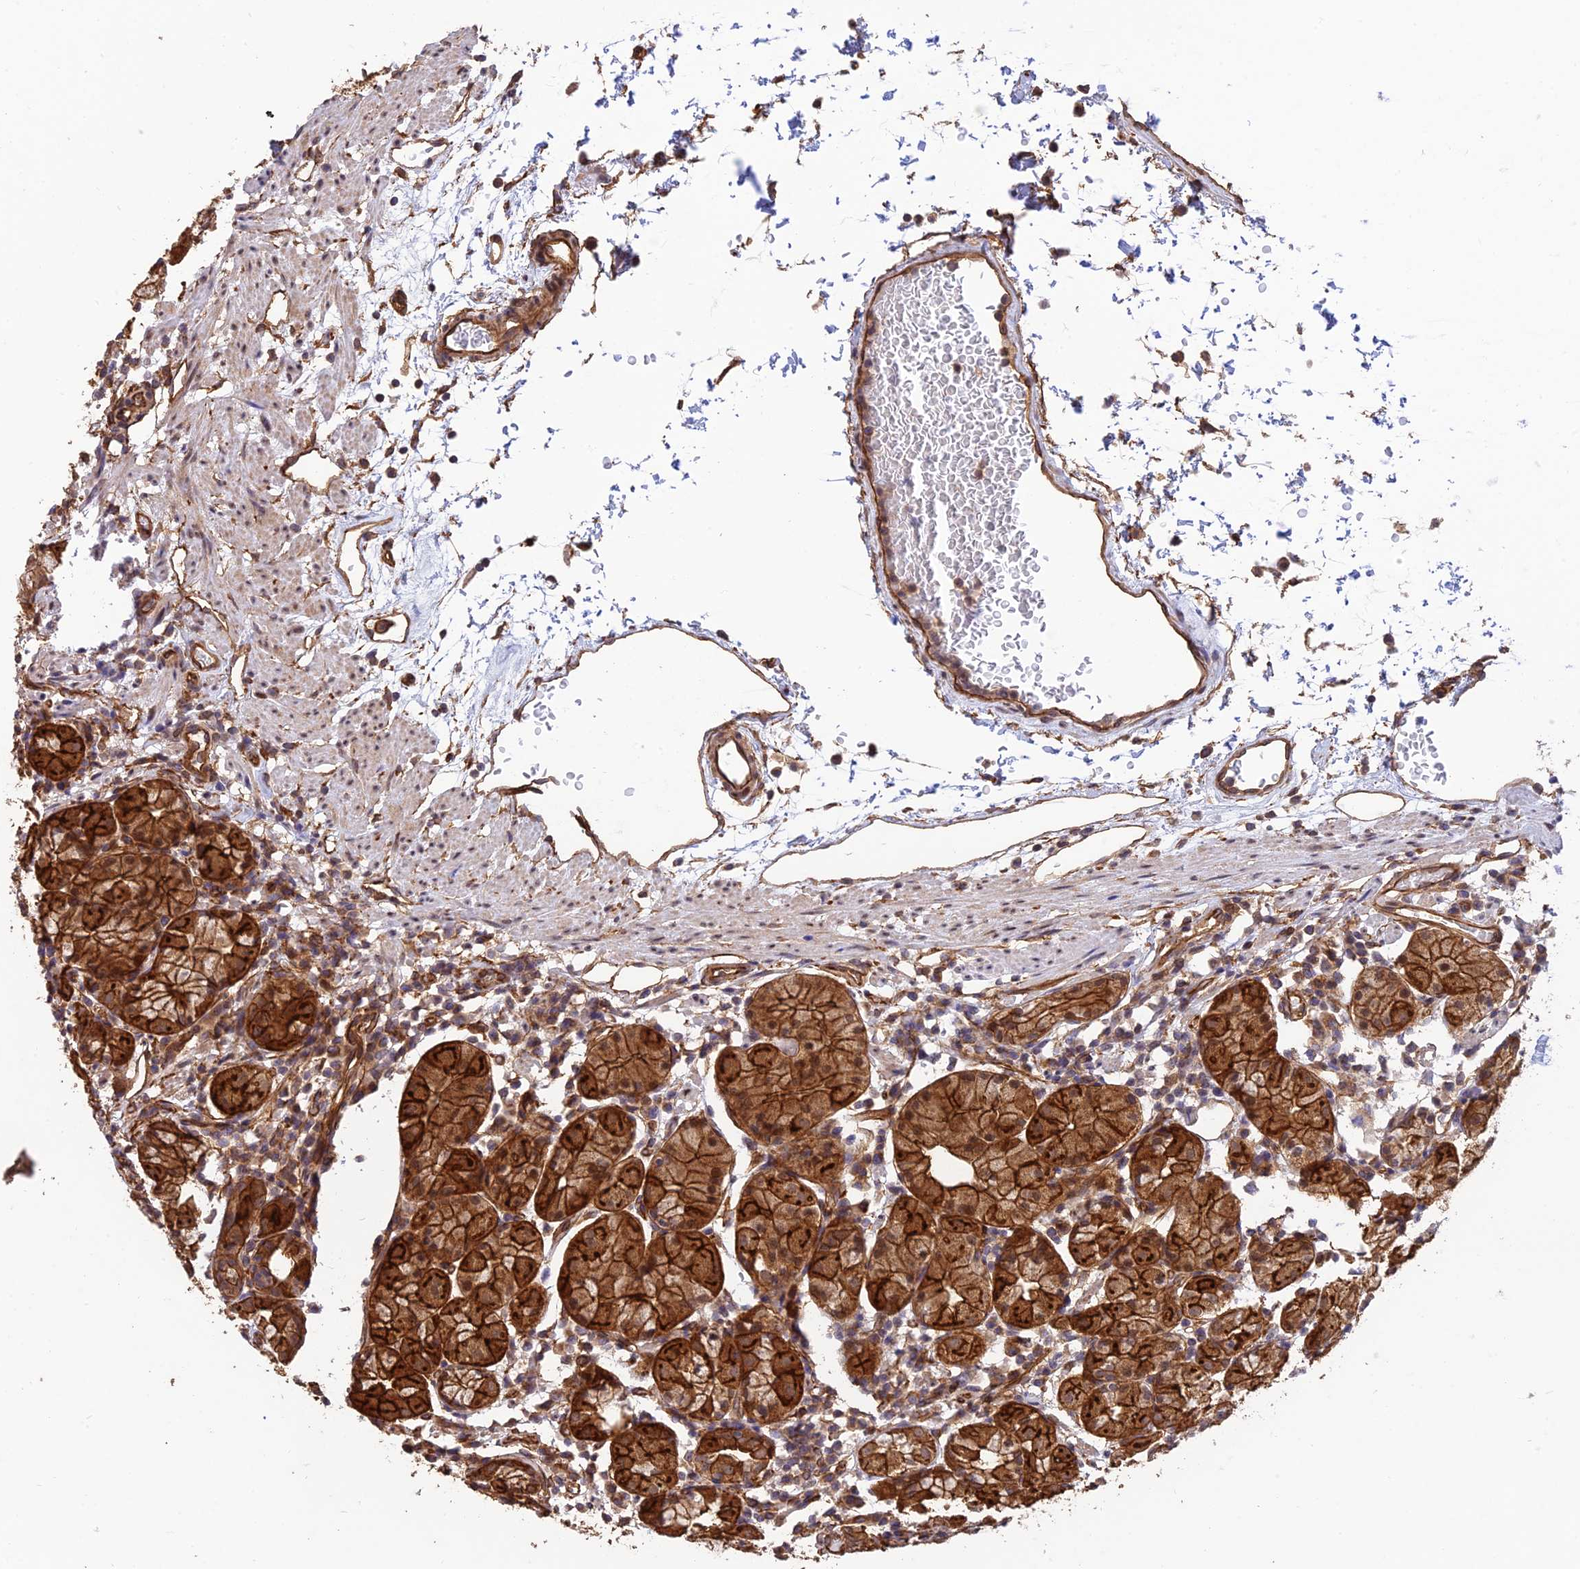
{"staining": {"intensity": "strong", "quantity": ">75%", "location": "cytoplasmic/membranous,nuclear"}, "tissue": "stomach", "cell_type": "Glandular cells", "image_type": "normal", "snomed": [{"axis": "morphology", "description": "Normal tissue, NOS"}, {"axis": "topography", "description": "Stomach"}, {"axis": "topography", "description": "Stomach, lower"}], "caption": "Protein staining of unremarkable stomach reveals strong cytoplasmic/membranous,nuclear positivity in approximately >75% of glandular cells. (brown staining indicates protein expression, while blue staining denotes nuclei).", "gene": "HOMER2", "patient": {"sex": "female", "age": 75}}